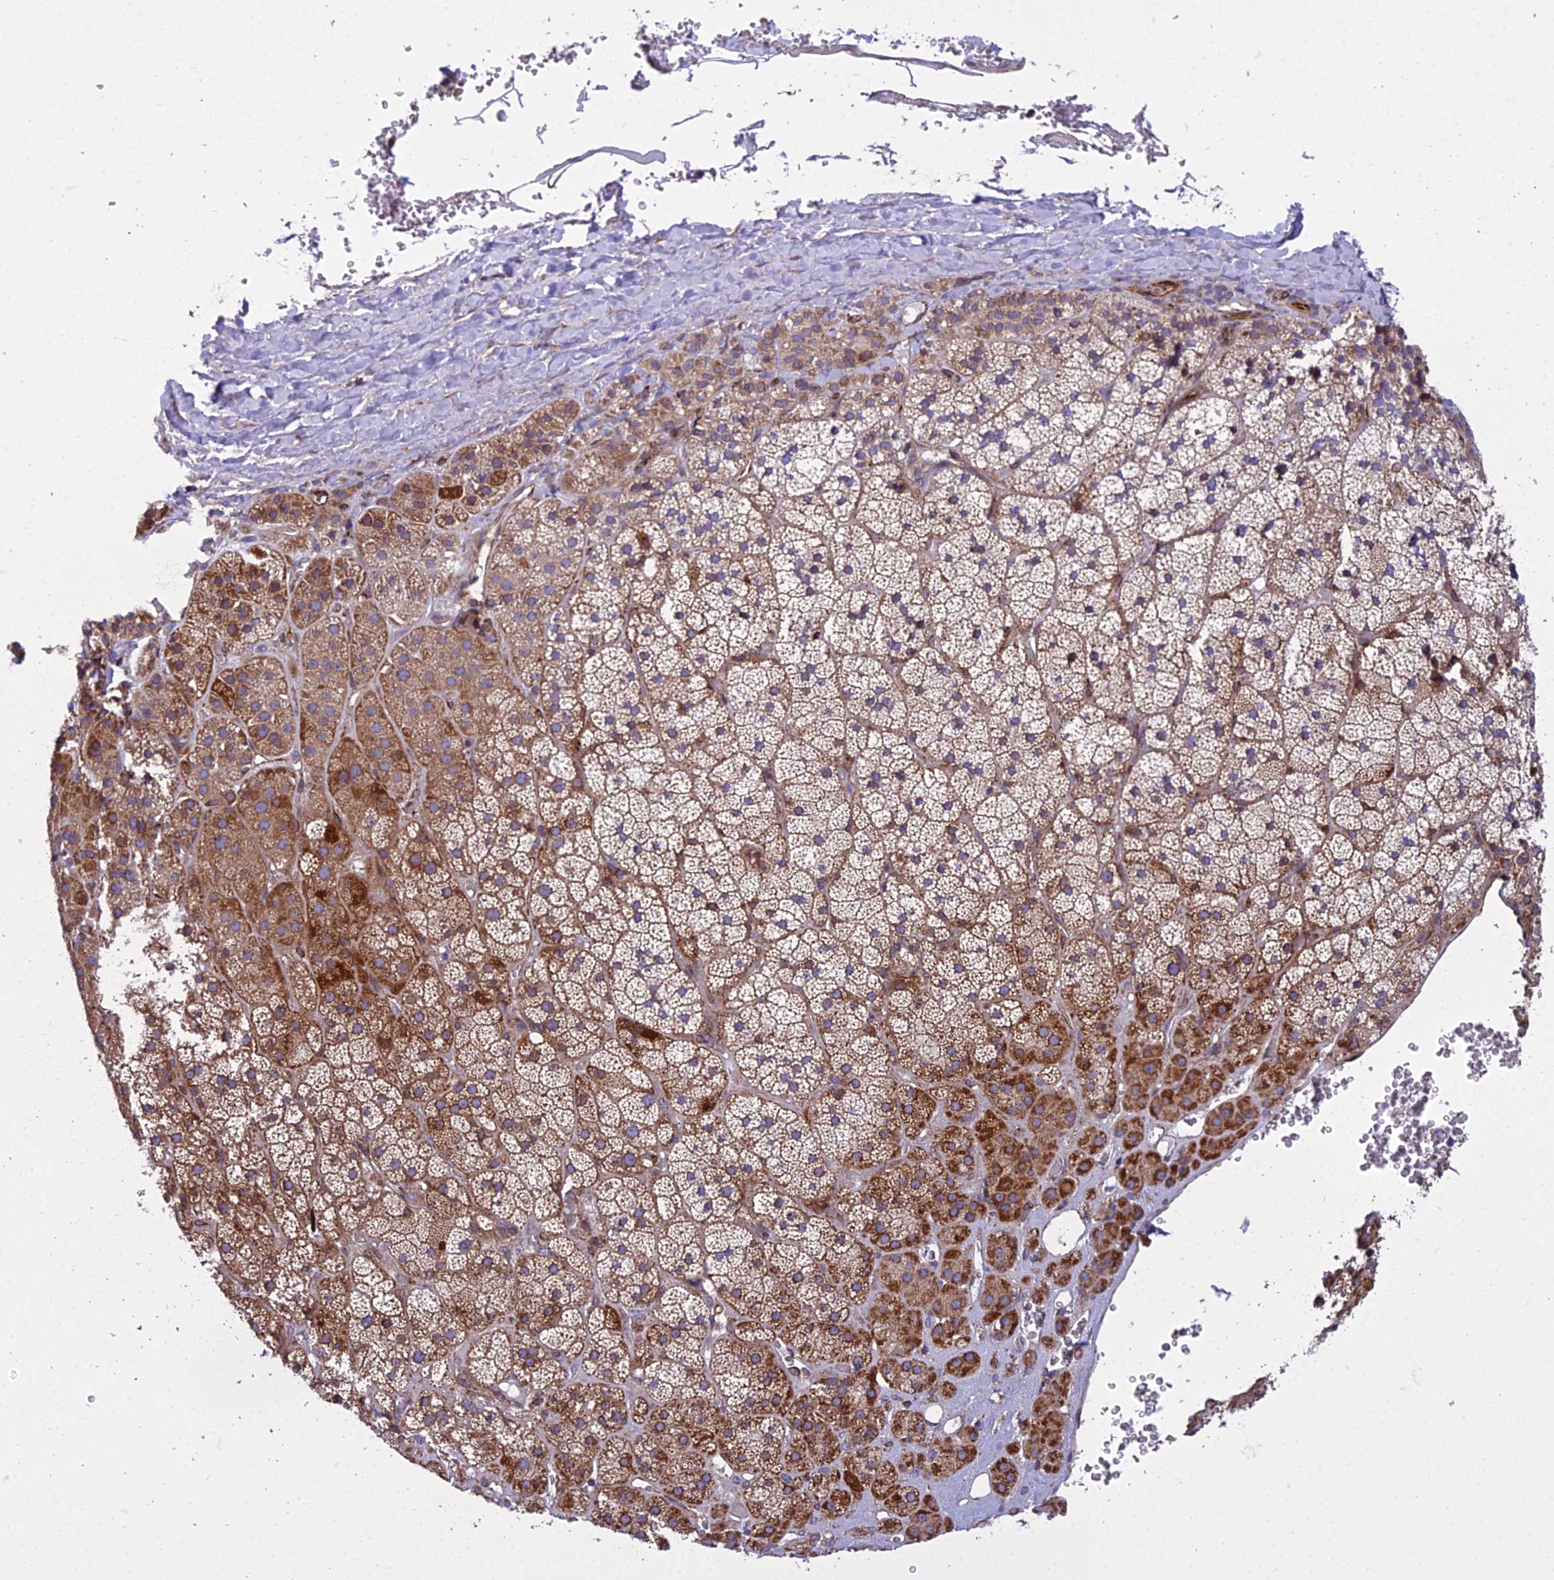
{"staining": {"intensity": "strong", "quantity": ">75%", "location": "cytoplasmic/membranous"}, "tissue": "adrenal gland", "cell_type": "Glandular cells", "image_type": "normal", "snomed": [{"axis": "morphology", "description": "Normal tissue, NOS"}, {"axis": "topography", "description": "Adrenal gland"}], "caption": "Immunohistochemistry of normal human adrenal gland demonstrates high levels of strong cytoplasmic/membranous positivity in about >75% of glandular cells. The staining was performed using DAB, with brown indicating positive protein expression. Nuclei are stained blue with hematoxylin.", "gene": "GIMAP1", "patient": {"sex": "male", "age": 57}}